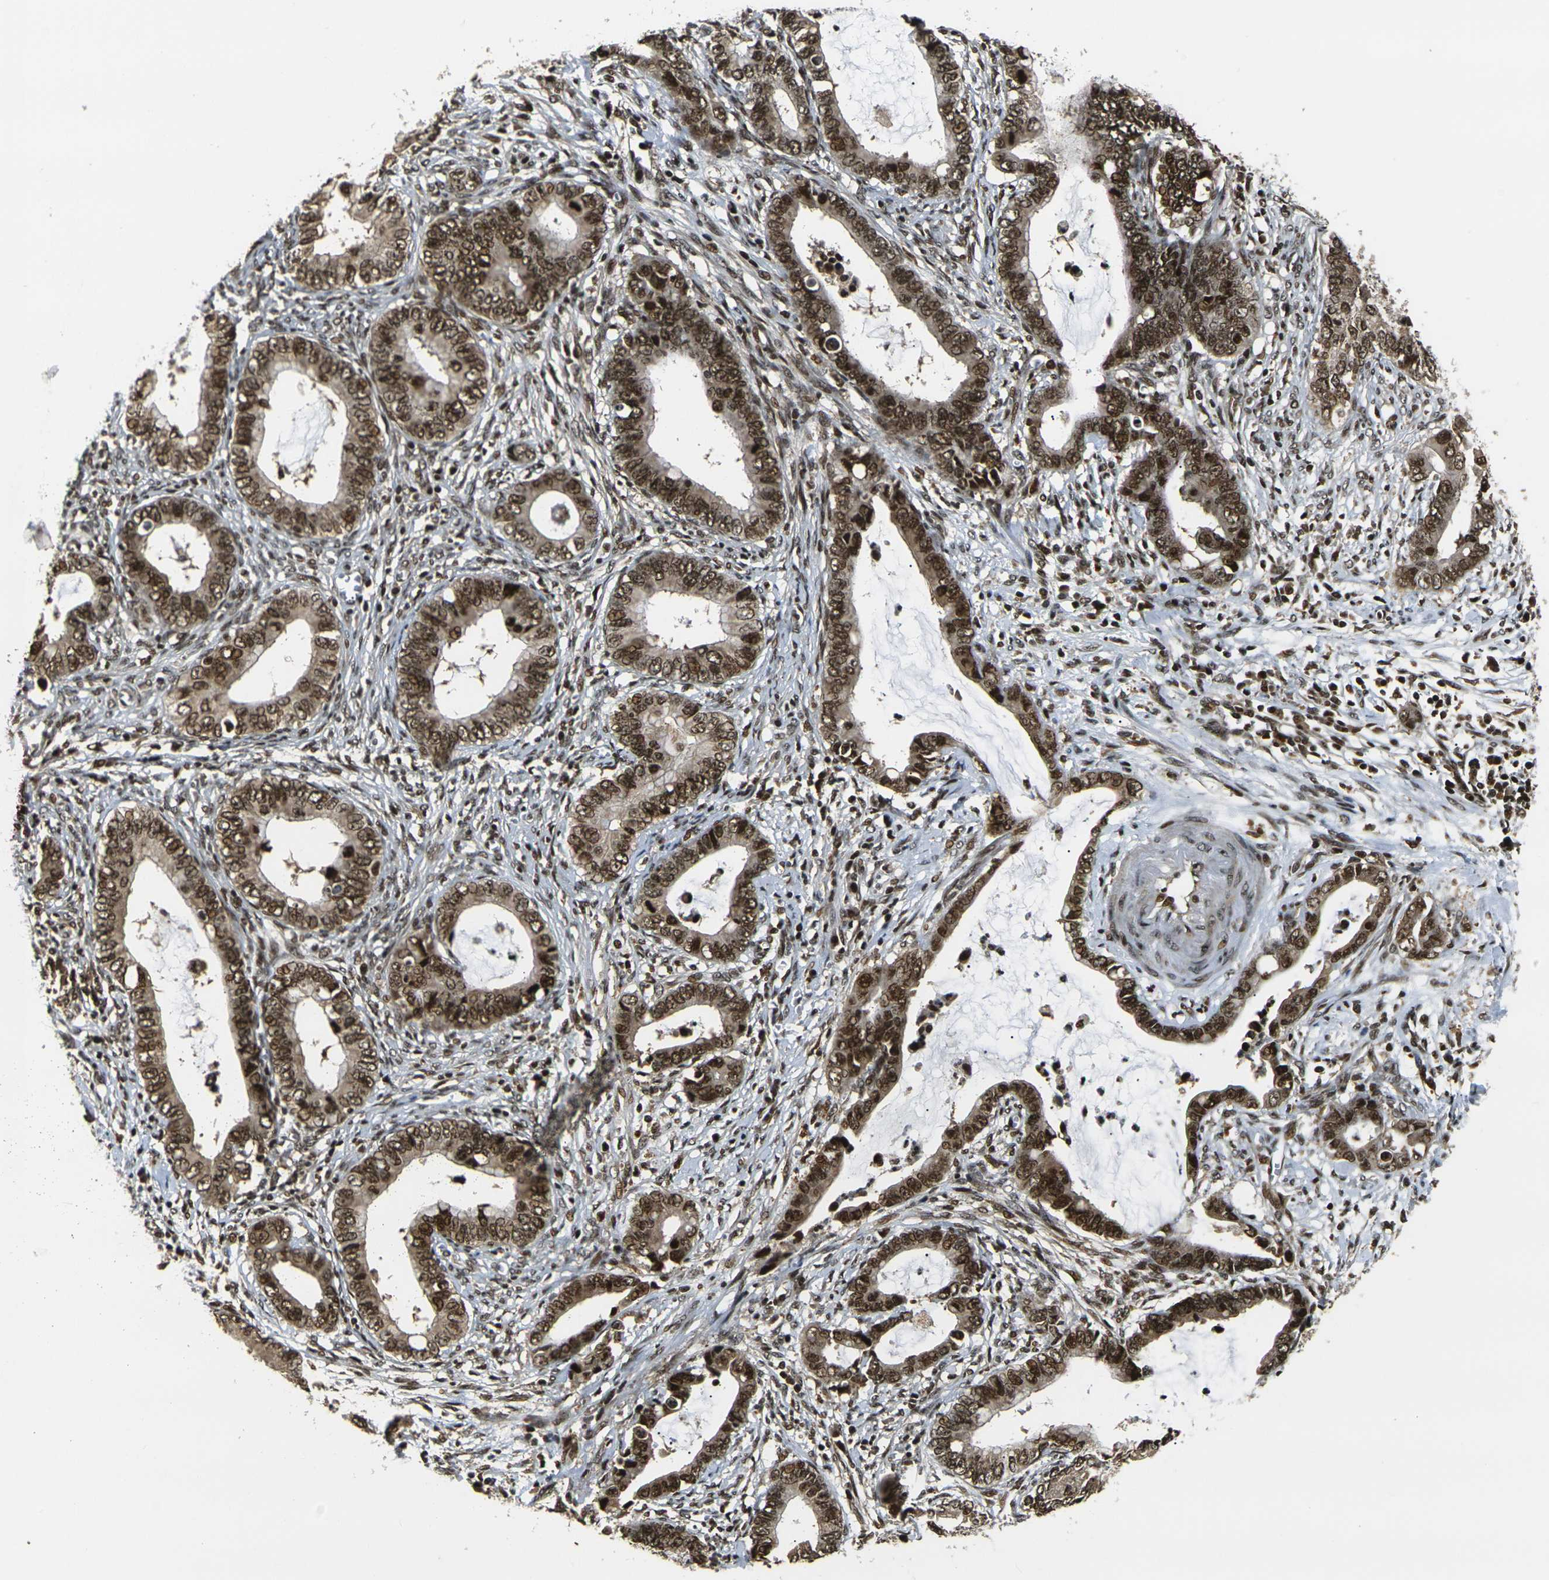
{"staining": {"intensity": "strong", "quantity": ">75%", "location": "cytoplasmic/membranous,nuclear"}, "tissue": "cervical cancer", "cell_type": "Tumor cells", "image_type": "cancer", "snomed": [{"axis": "morphology", "description": "Adenocarcinoma, NOS"}, {"axis": "topography", "description": "Cervix"}], "caption": "About >75% of tumor cells in human cervical adenocarcinoma display strong cytoplasmic/membranous and nuclear protein staining as visualized by brown immunohistochemical staining.", "gene": "ACTL6A", "patient": {"sex": "female", "age": 44}}